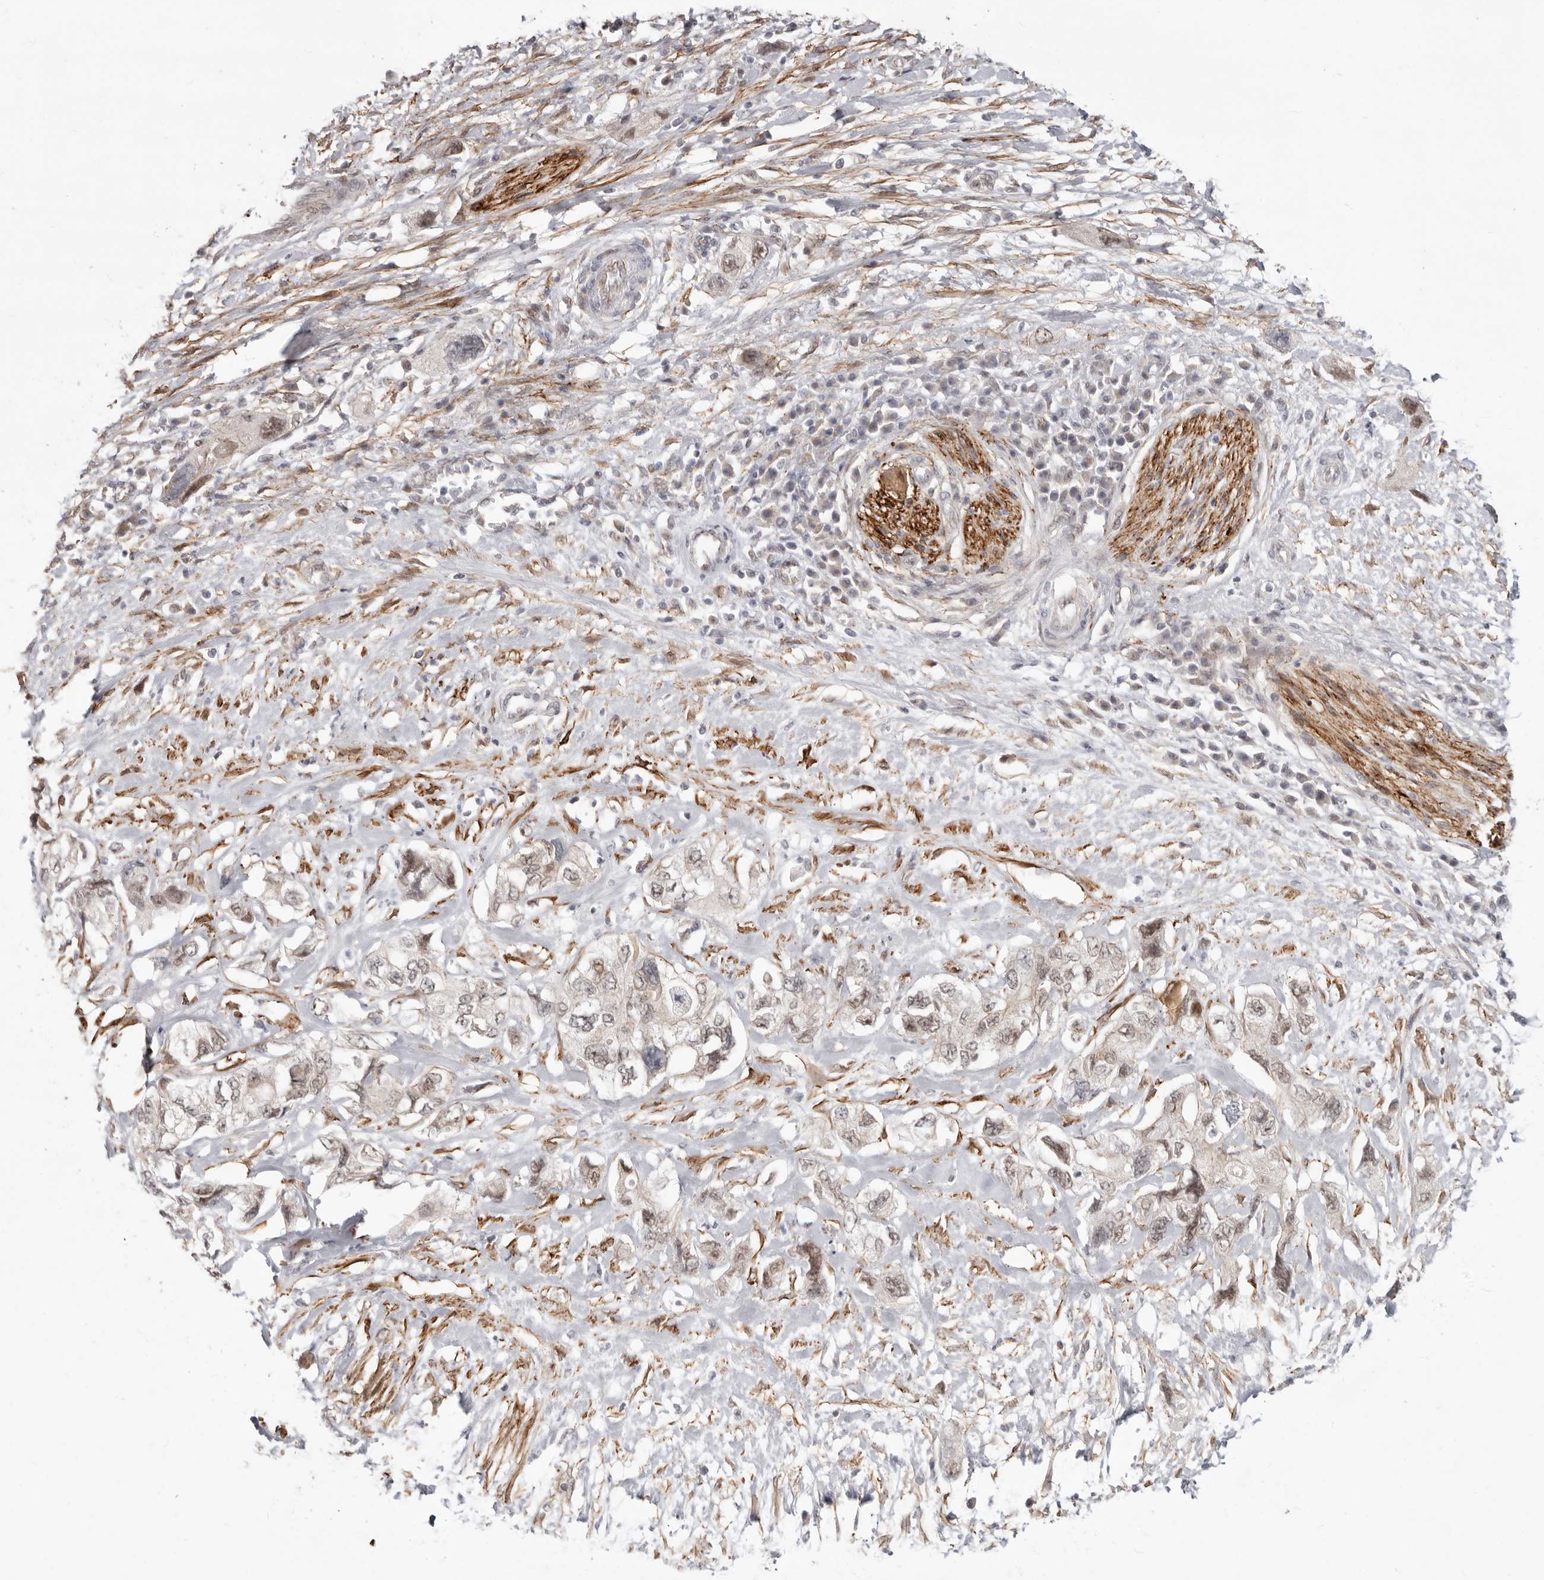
{"staining": {"intensity": "weak", "quantity": "25%-75%", "location": "cytoplasmic/membranous,nuclear"}, "tissue": "pancreatic cancer", "cell_type": "Tumor cells", "image_type": "cancer", "snomed": [{"axis": "morphology", "description": "Adenocarcinoma, NOS"}, {"axis": "topography", "description": "Pancreas"}], "caption": "Protein staining of pancreatic adenocarcinoma tissue displays weak cytoplasmic/membranous and nuclear staining in about 25%-75% of tumor cells. Immunohistochemistry stains the protein in brown and the nuclei are stained blue.", "gene": "SZT2", "patient": {"sex": "female", "age": 73}}